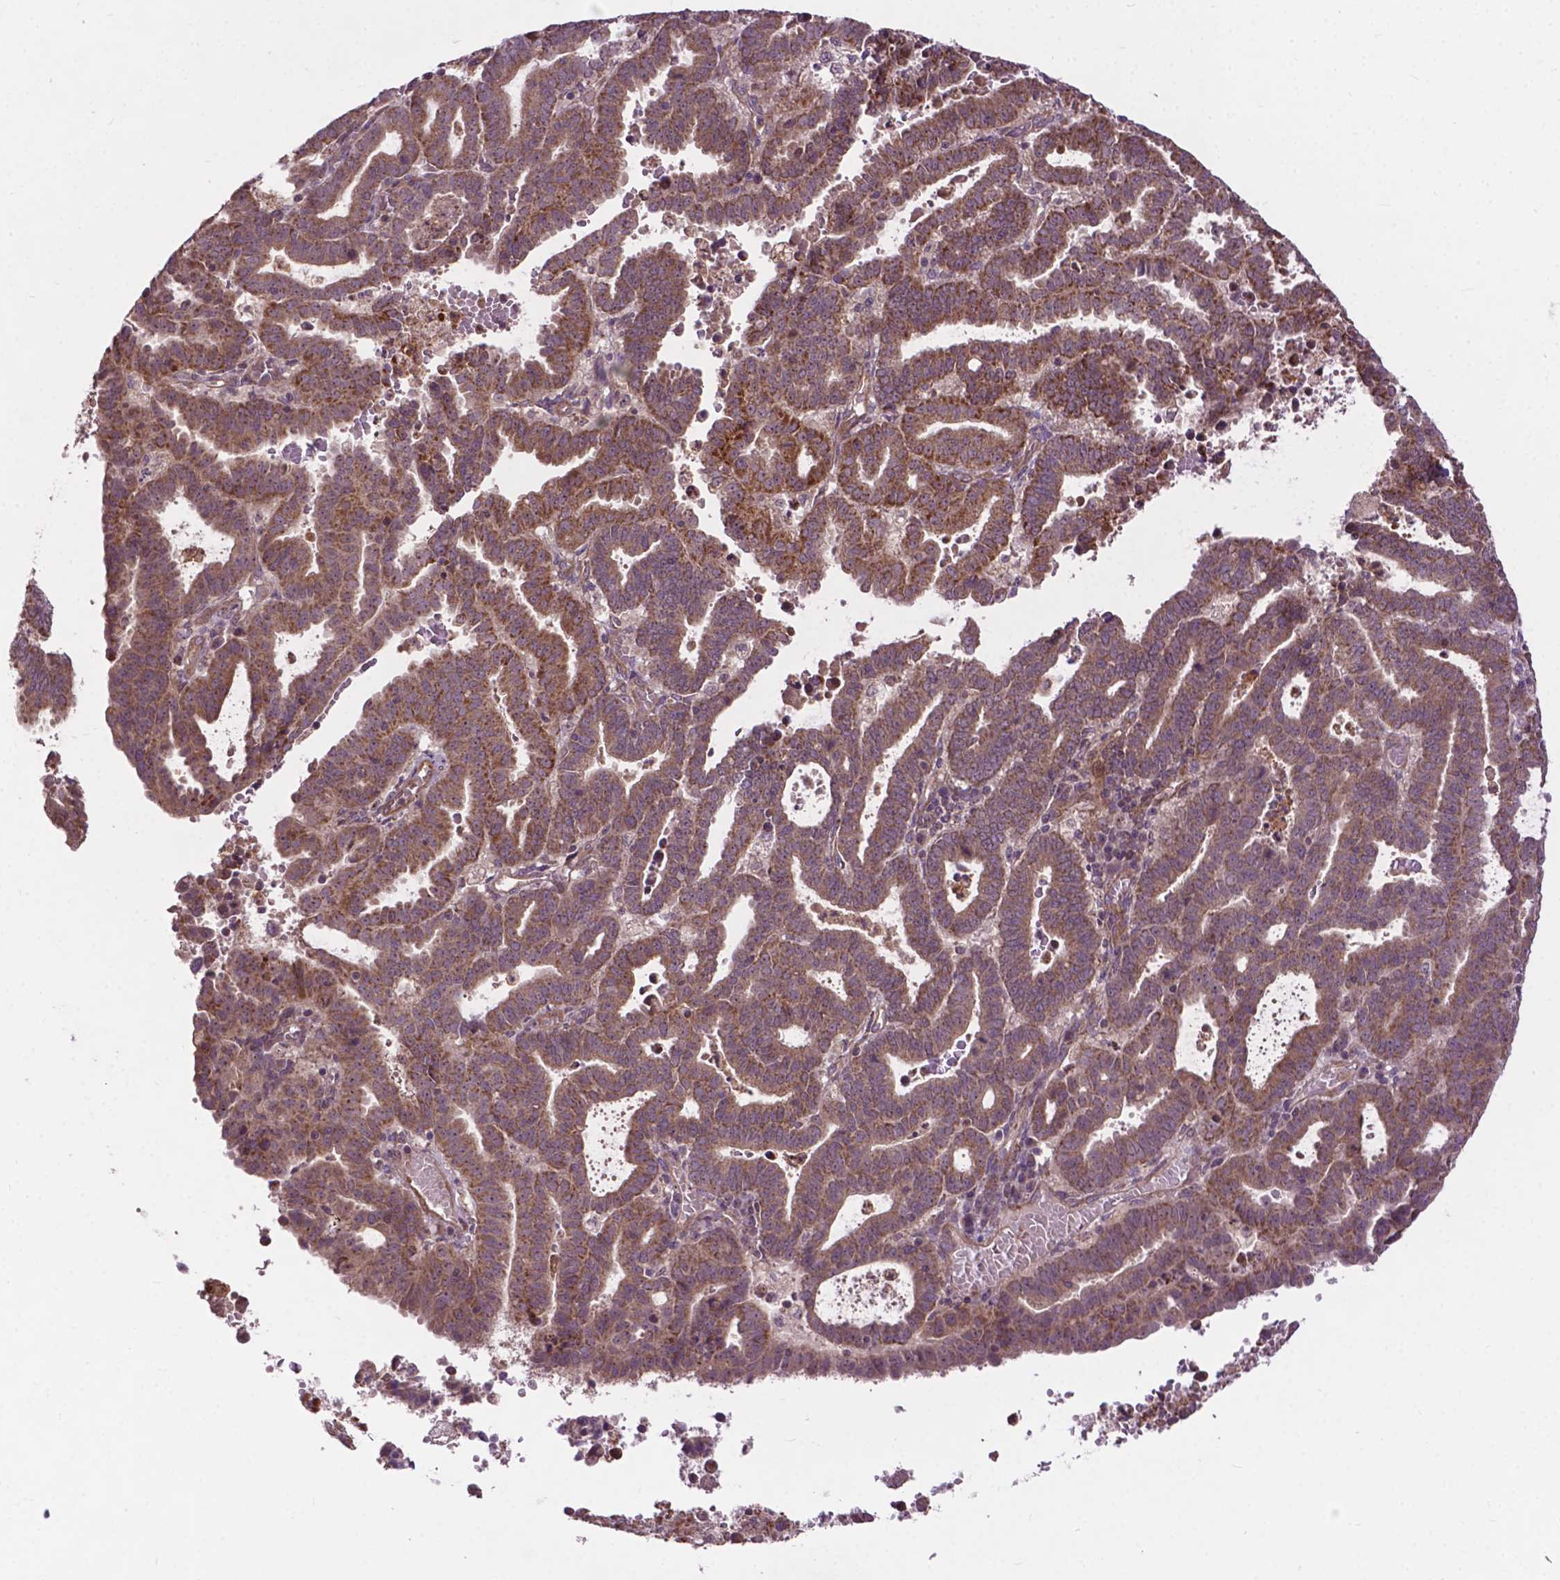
{"staining": {"intensity": "moderate", "quantity": ">75%", "location": "cytoplasmic/membranous"}, "tissue": "endometrial cancer", "cell_type": "Tumor cells", "image_type": "cancer", "snomed": [{"axis": "morphology", "description": "Adenocarcinoma, NOS"}, {"axis": "topography", "description": "Uterus"}], "caption": "Moderate cytoplasmic/membranous staining for a protein is seen in about >75% of tumor cells of endometrial cancer using IHC.", "gene": "PARP3", "patient": {"sex": "female", "age": 83}}